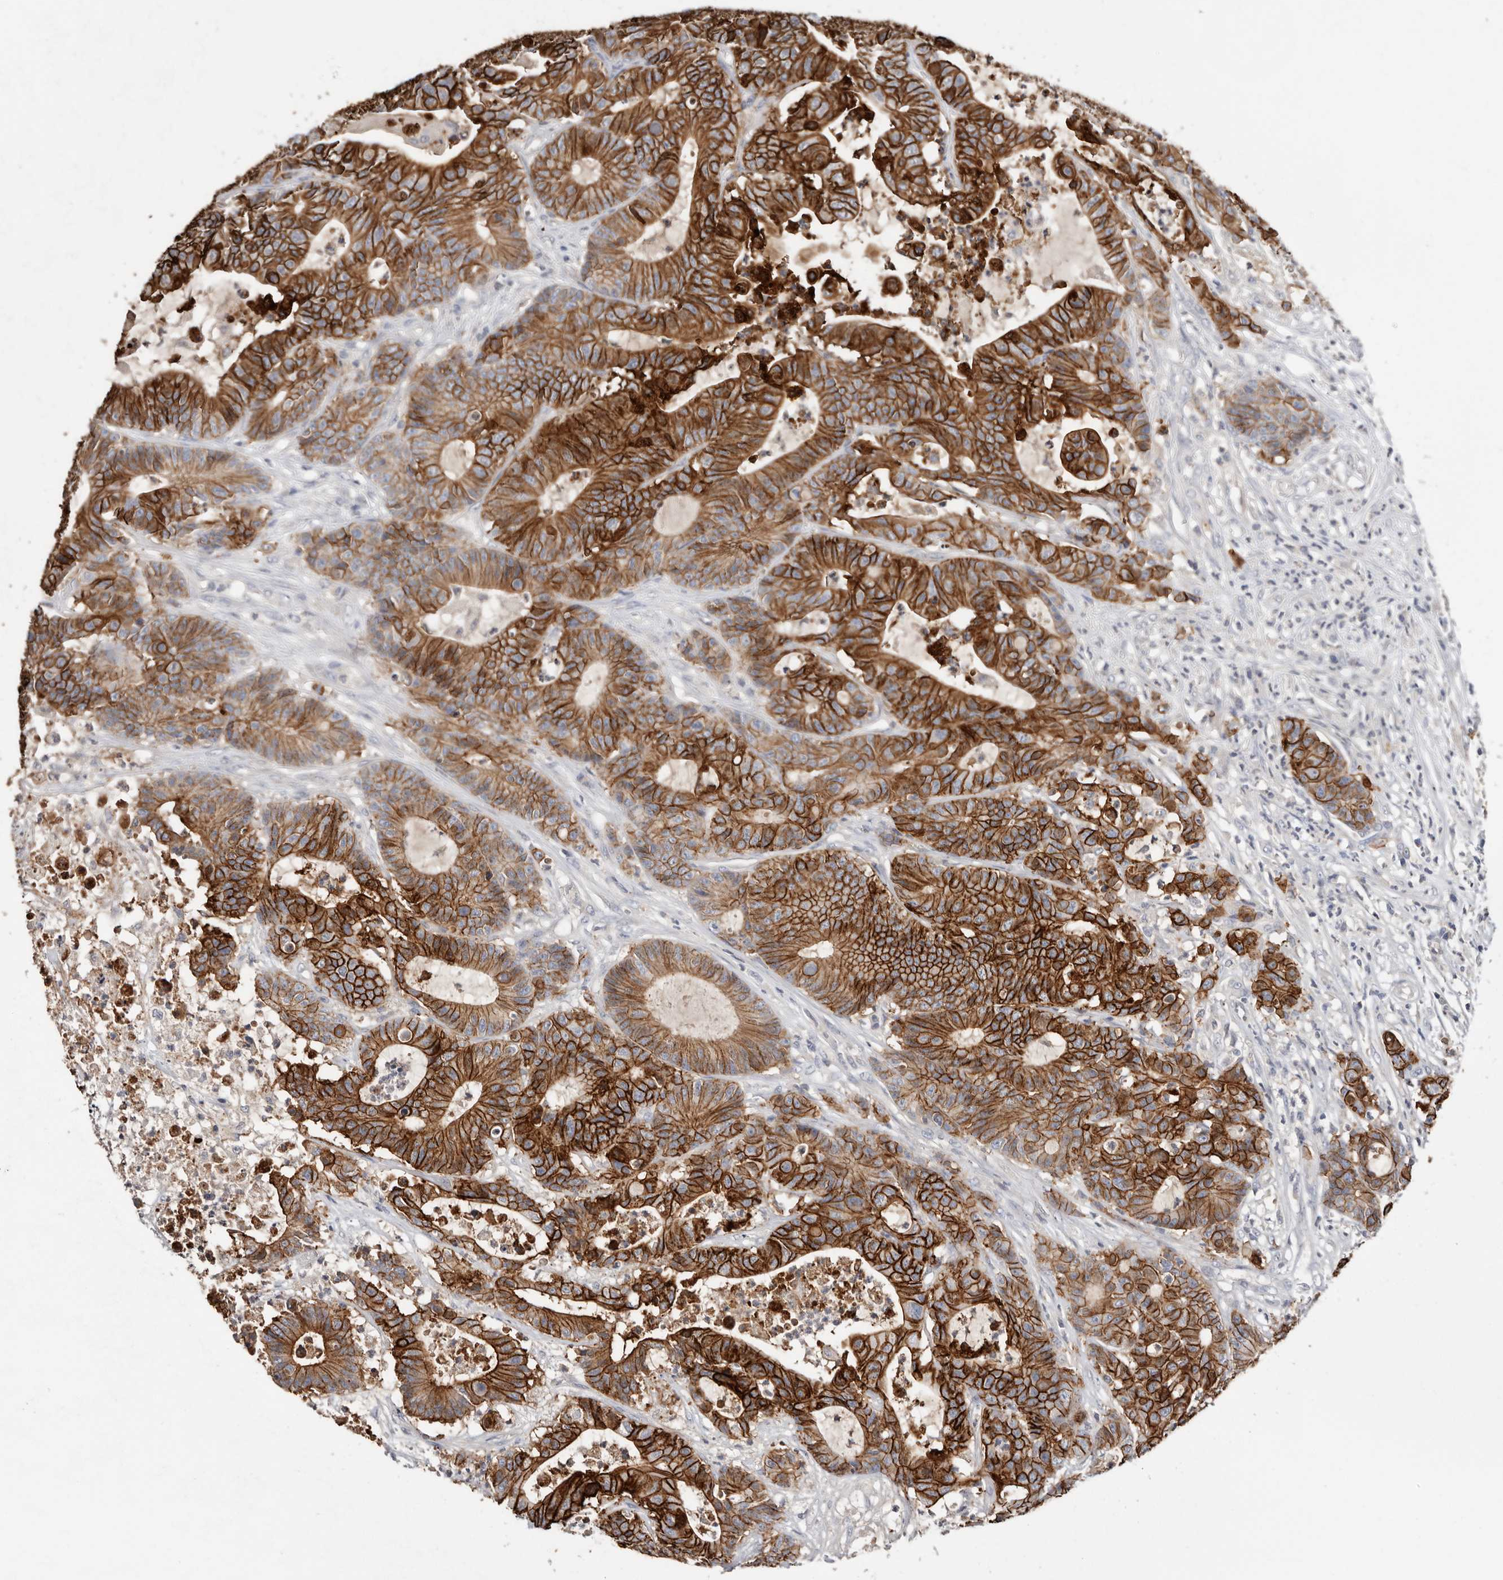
{"staining": {"intensity": "strong", "quantity": ">75%", "location": "cytoplasmic/membranous"}, "tissue": "colorectal cancer", "cell_type": "Tumor cells", "image_type": "cancer", "snomed": [{"axis": "morphology", "description": "Adenocarcinoma, NOS"}, {"axis": "topography", "description": "Colon"}], "caption": "Colorectal cancer (adenocarcinoma) stained with a protein marker reveals strong staining in tumor cells.", "gene": "S100A14", "patient": {"sex": "female", "age": 84}}